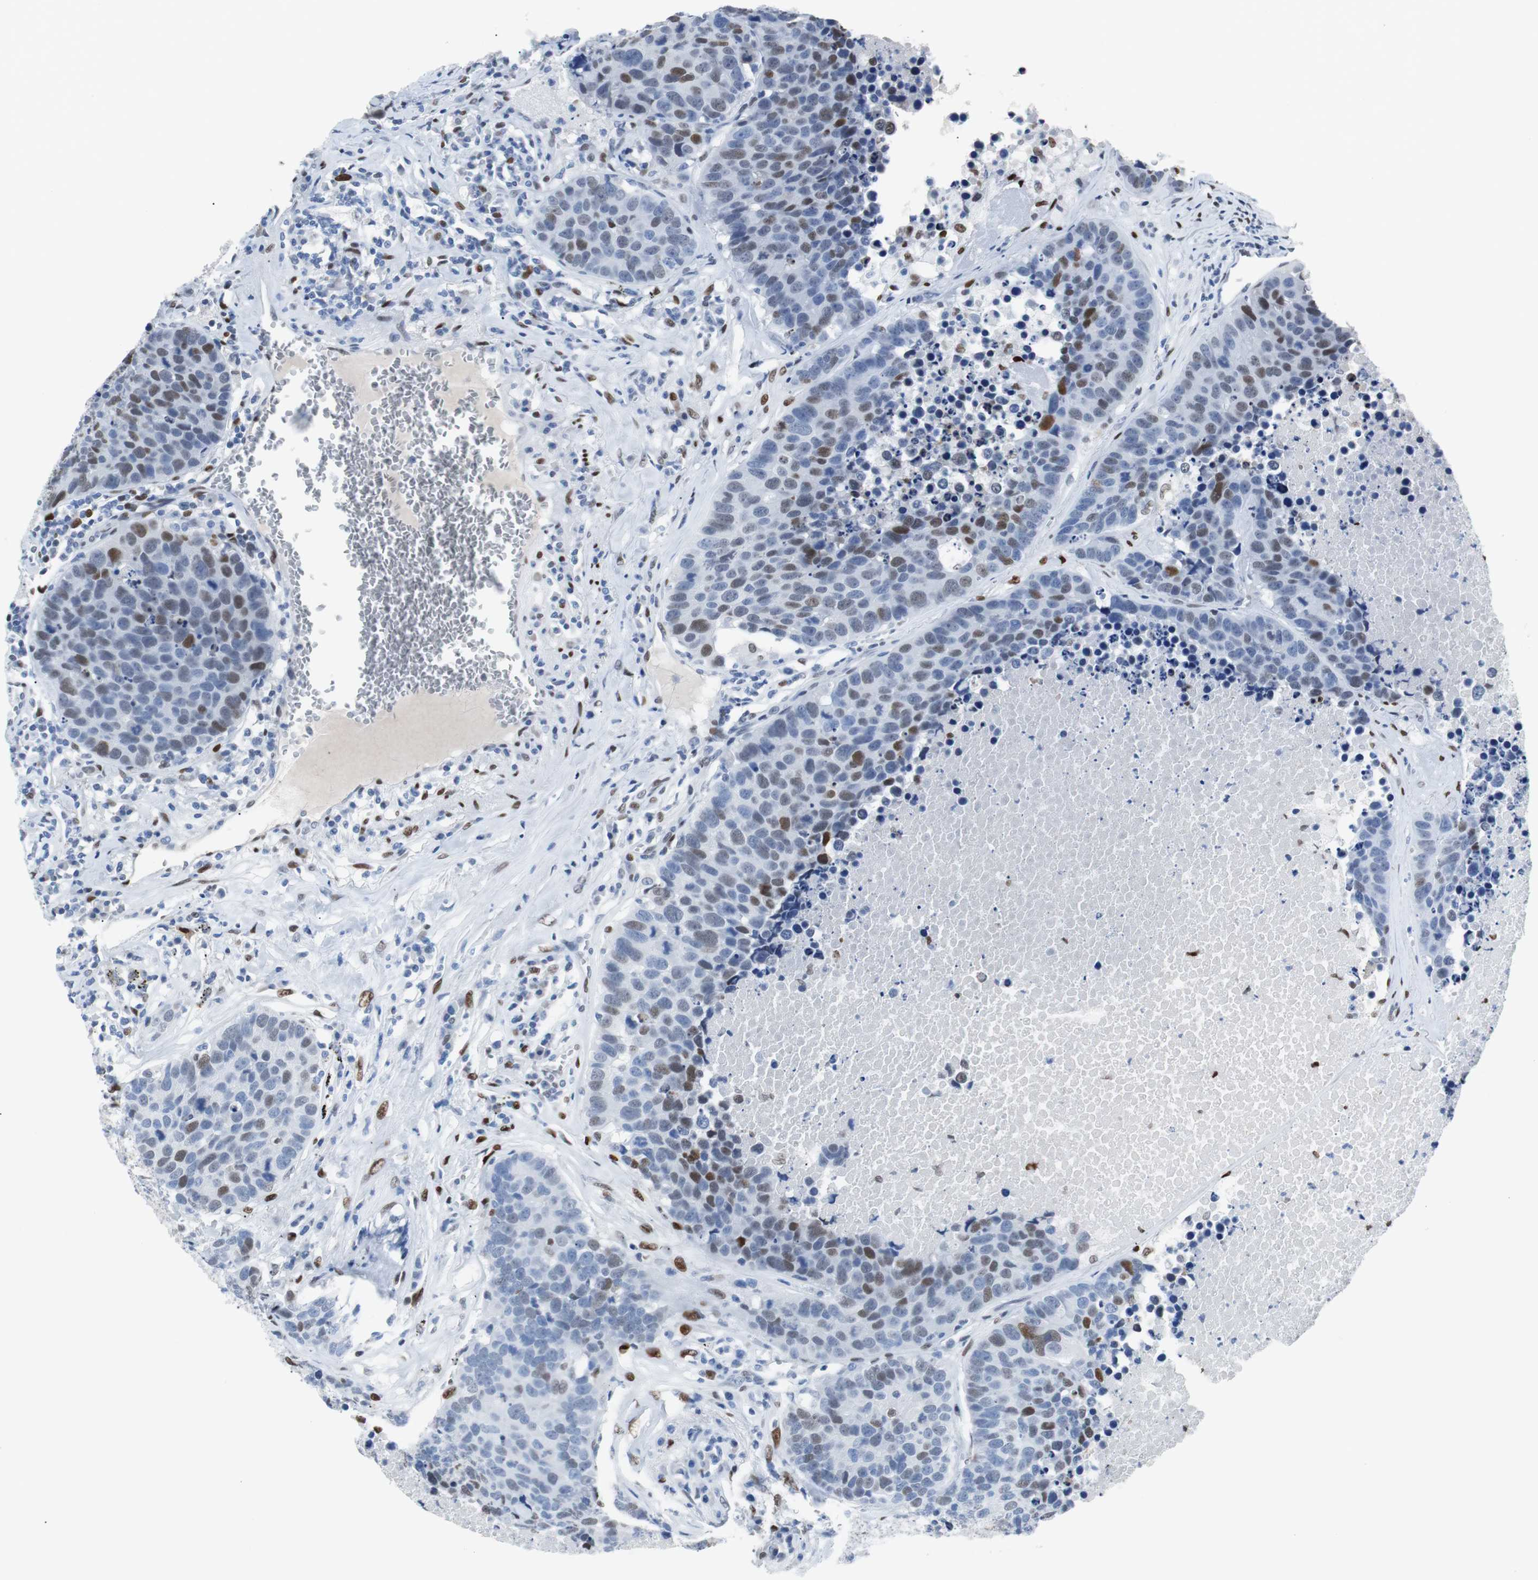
{"staining": {"intensity": "moderate", "quantity": "25%-75%", "location": "nuclear"}, "tissue": "carcinoid", "cell_type": "Tumor cells", "image_type": "cancer", "snomed": [{"axis": "morphology", "description": "Carcinoid, malignant, NOS"}, {"axis": "topography", "description": "Lung"}], "caption": "Tumor cells reveal medium levels of moderate nuclear staining in approximately 25%-75% of cells in human carcinoid (malignant).", "gene": "JUN", "patient": {"sex": "male", "age": 60}}